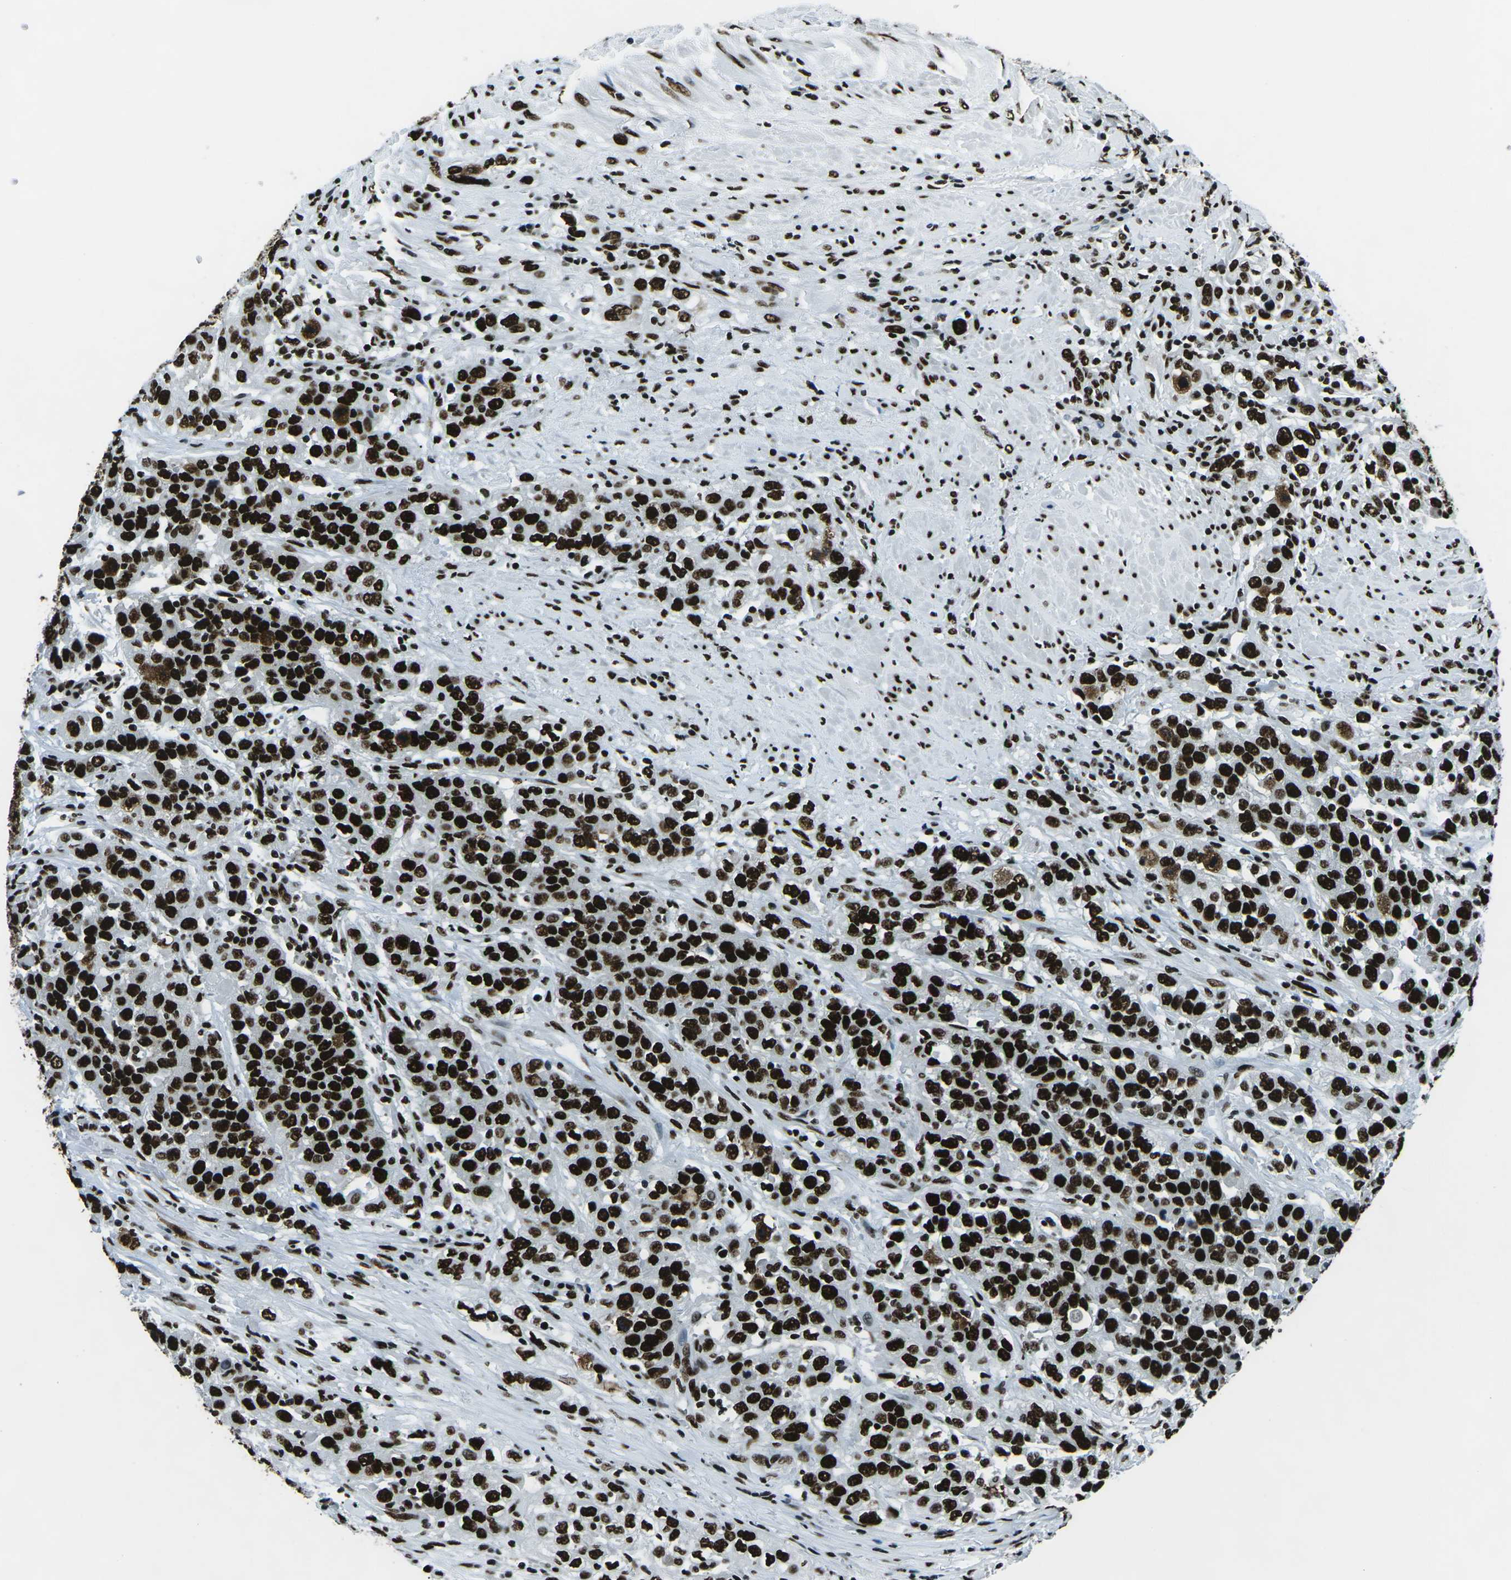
{"staining": {"intensity": "strong", "quantity": ">75%", "location": "nuclear"}, "tissue": "urothelial cancer", "cell_type": "Tumor cells", "image_type": "cancer", "snomed": [{"axis": "morphology", "description": "Urothelial carcinoma, High grade"}, {"axis": "topography", "description": "Urinary bladder"}], "caption": "Human high-grade urothelial carcinoma stained with a protein marker displays strong staining in tumor cells.", "gene": "HNRNPL", "patient": {"sex": "female", "age": 80}}